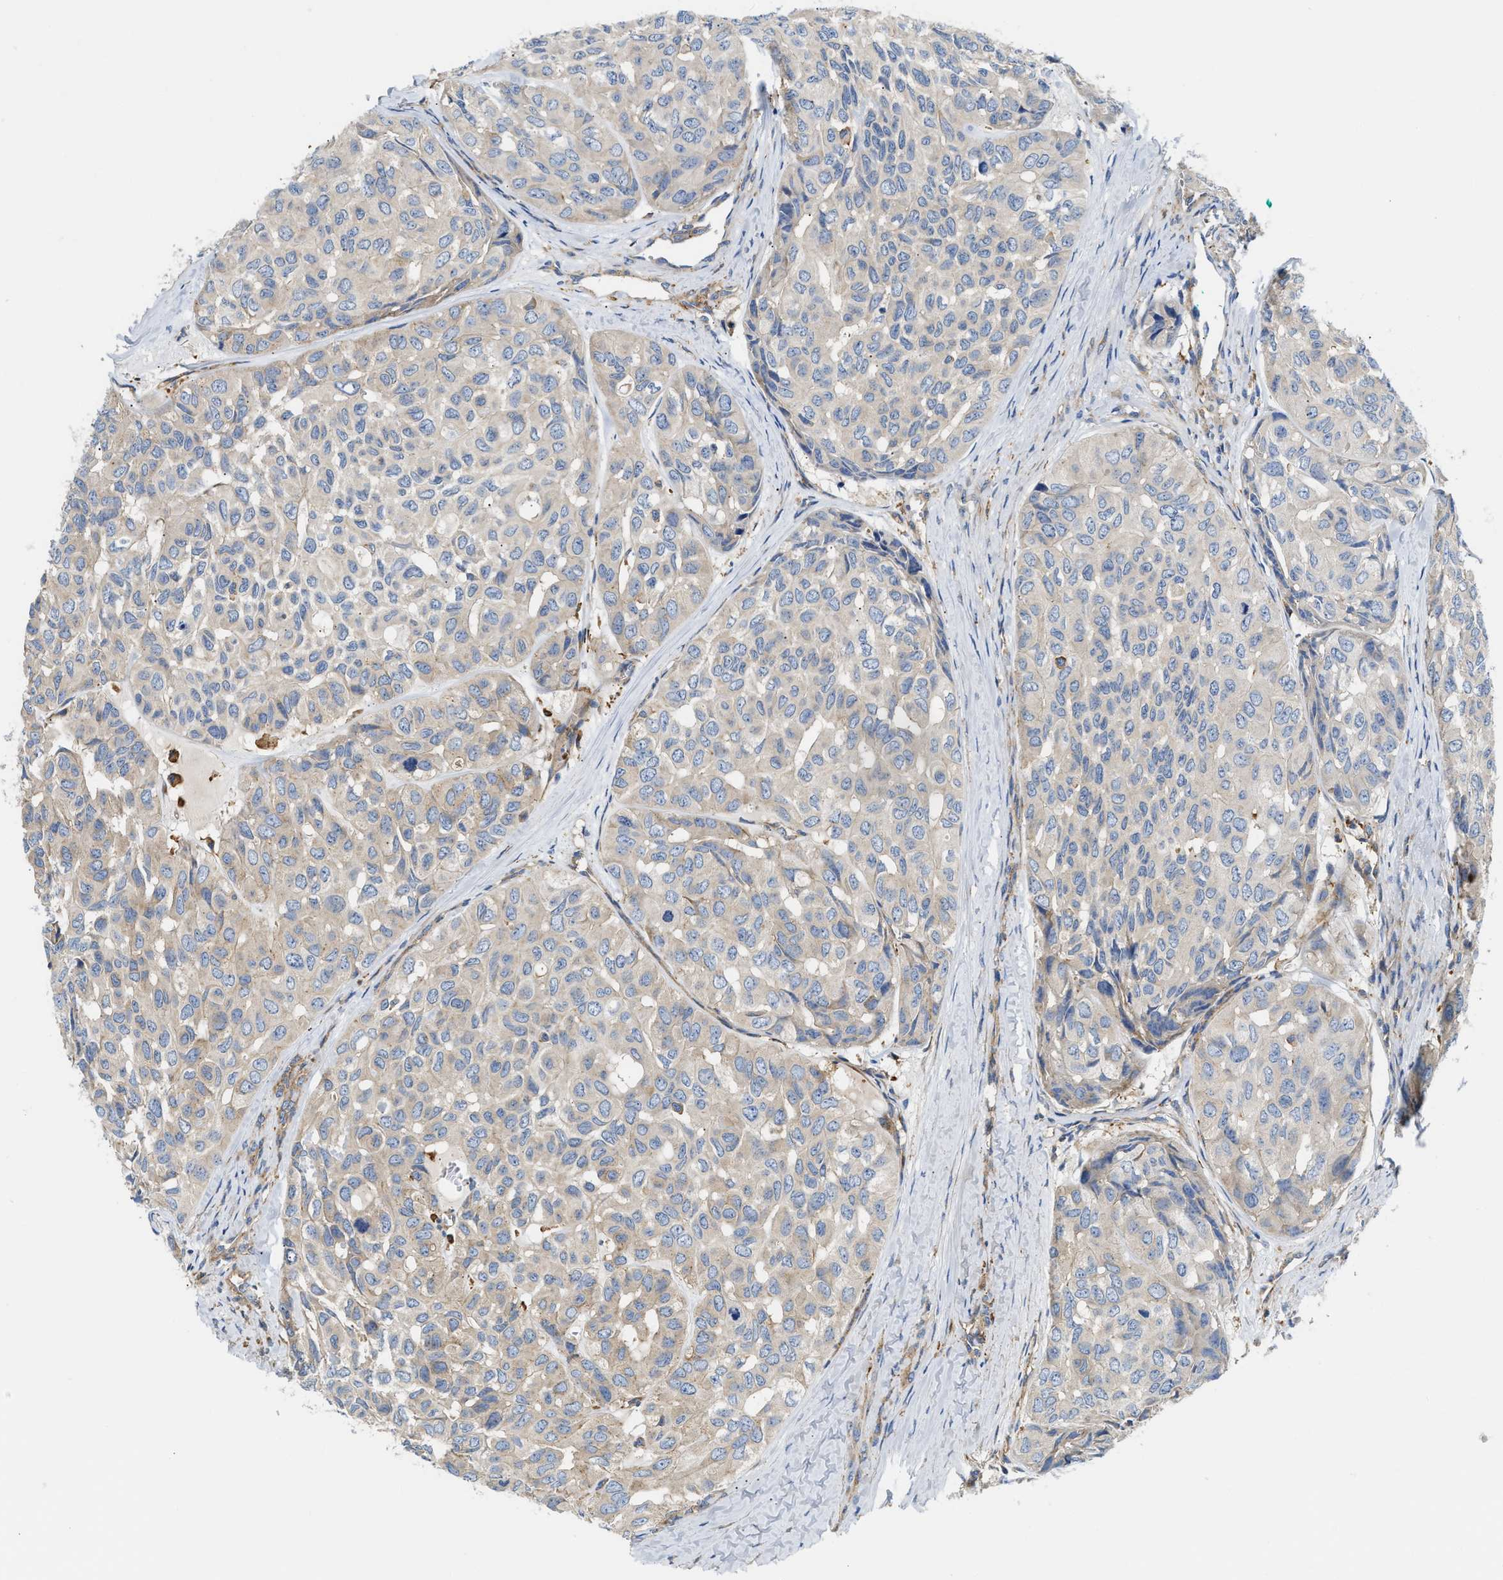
{"staining": {"intensity": "negative", "quantity": "none", "location": "none"}, "tissue": "head and neck cancer", "cell_type": "Tumor cells", "image_type": "cancer", "snomed": [{"axis": "morphology", "description": "Adenocarcinoma, NOS"}, {"axis": "topography", "description": "Salivary gland, NOS"}, {"axis": "topography", "description": "Head-Neck"}], "caption": "Immunohistochemistry micrograph of head and neck cancer stained for a protein (brown), which displays no positivity in tumor cells.", "gene": "NSUN7", "patient": {"sex": "female", "age": 76}}